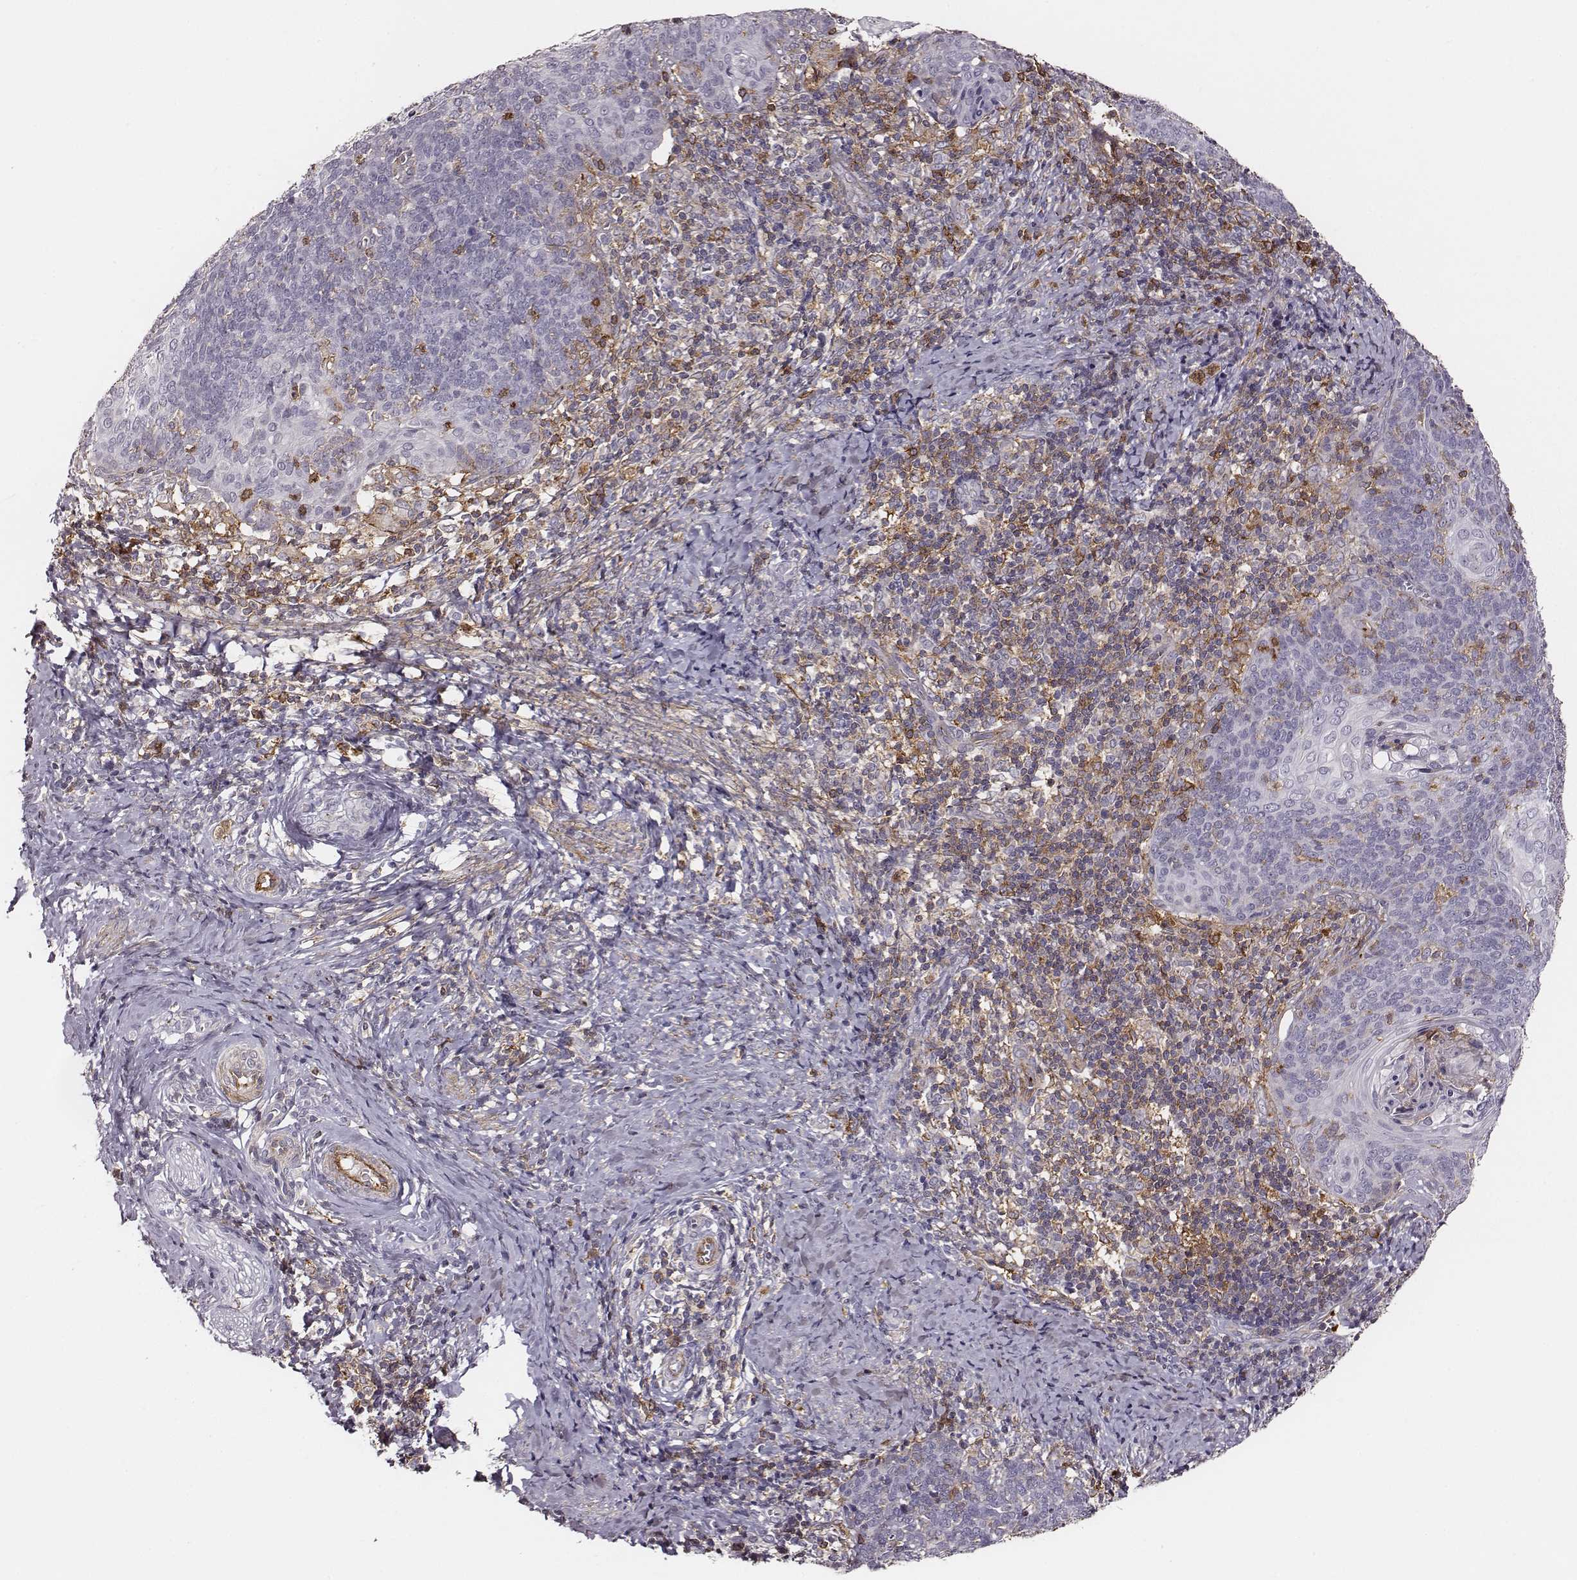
{"staining": {"intensity": "negative", "quantity": "none", "location": "none"}, "tissue": "cervical cancer", "cell_type": "Tumor cells", "image_type": "cancer", "snomed": [{"axis": "morphology", "description": "Normal tissue, NOS"}, {"axis": "morphology", "description": "Squamous cell carcinoma, NOS"}, {"axis": "topography", "description": "Cervix"}], "caption": "Cervical squamous cell carcinoma was stained to show a protein in brown. There is no significant positivity in tumor cells.", "gene": "ZYX", "patient": {"sex": "female", "age": 39}}